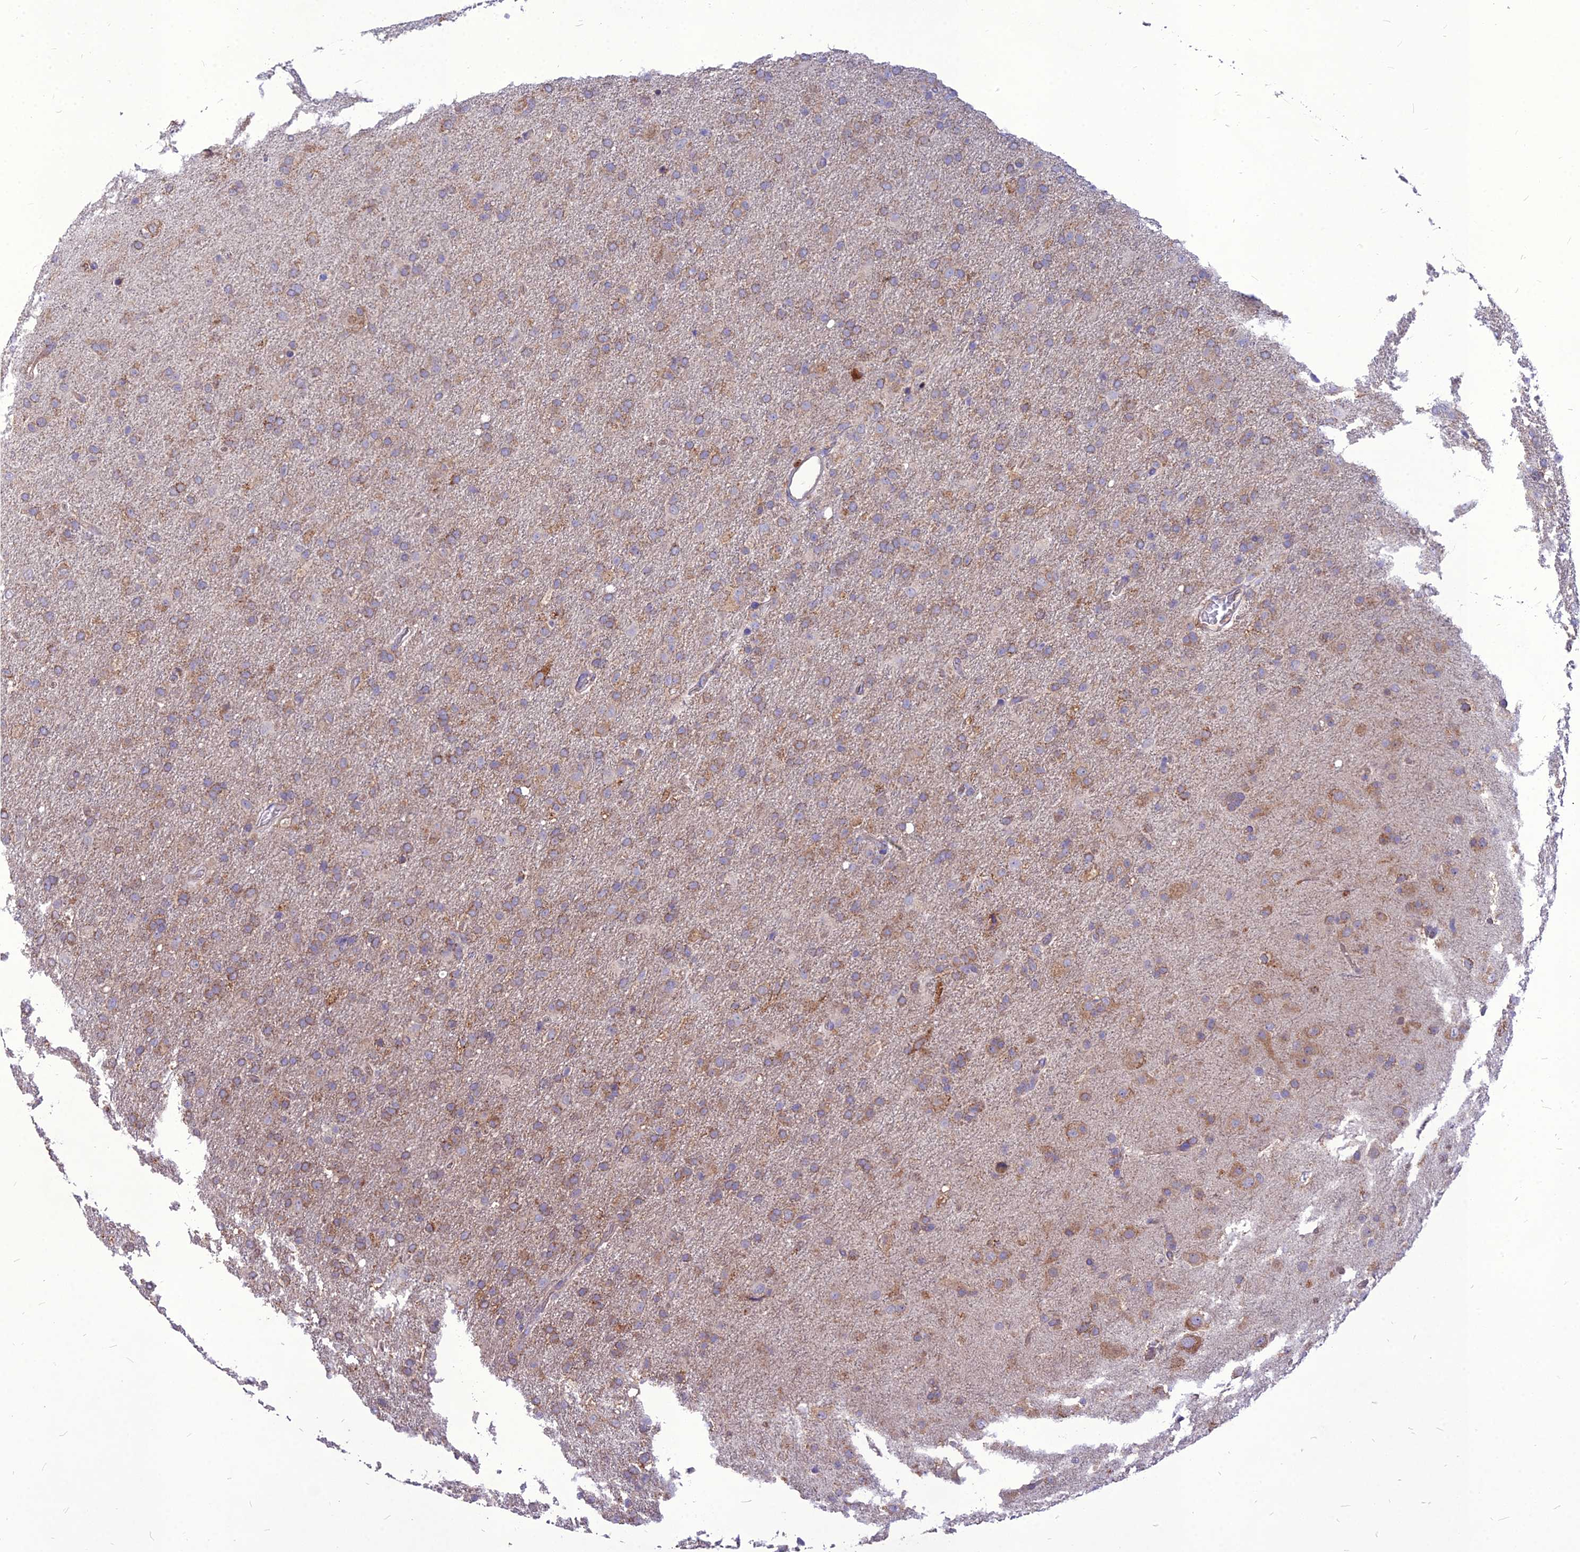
{"staining": {"intensity": "moderate", "quantity": "25%-75%", "location": "cytoplasmic/membranous"}, "tissue": "glioma", "cell_type": "Tumor cells", "image_type": "cancer", "snomed": [{"axis": "morphology", "description": "Glioma, malignant, Low grade"}, {"axis": "topography", "description": "Brain"}], "caption": "Immunohistochemical staining of human malignant low-grade glioma exhibits moderate cytoplasmic/membranous protein expression in approximately 25%-75% of tumor cells.", "gene": "PCED1B", "patient": {"sex": "male", "age": 65}}